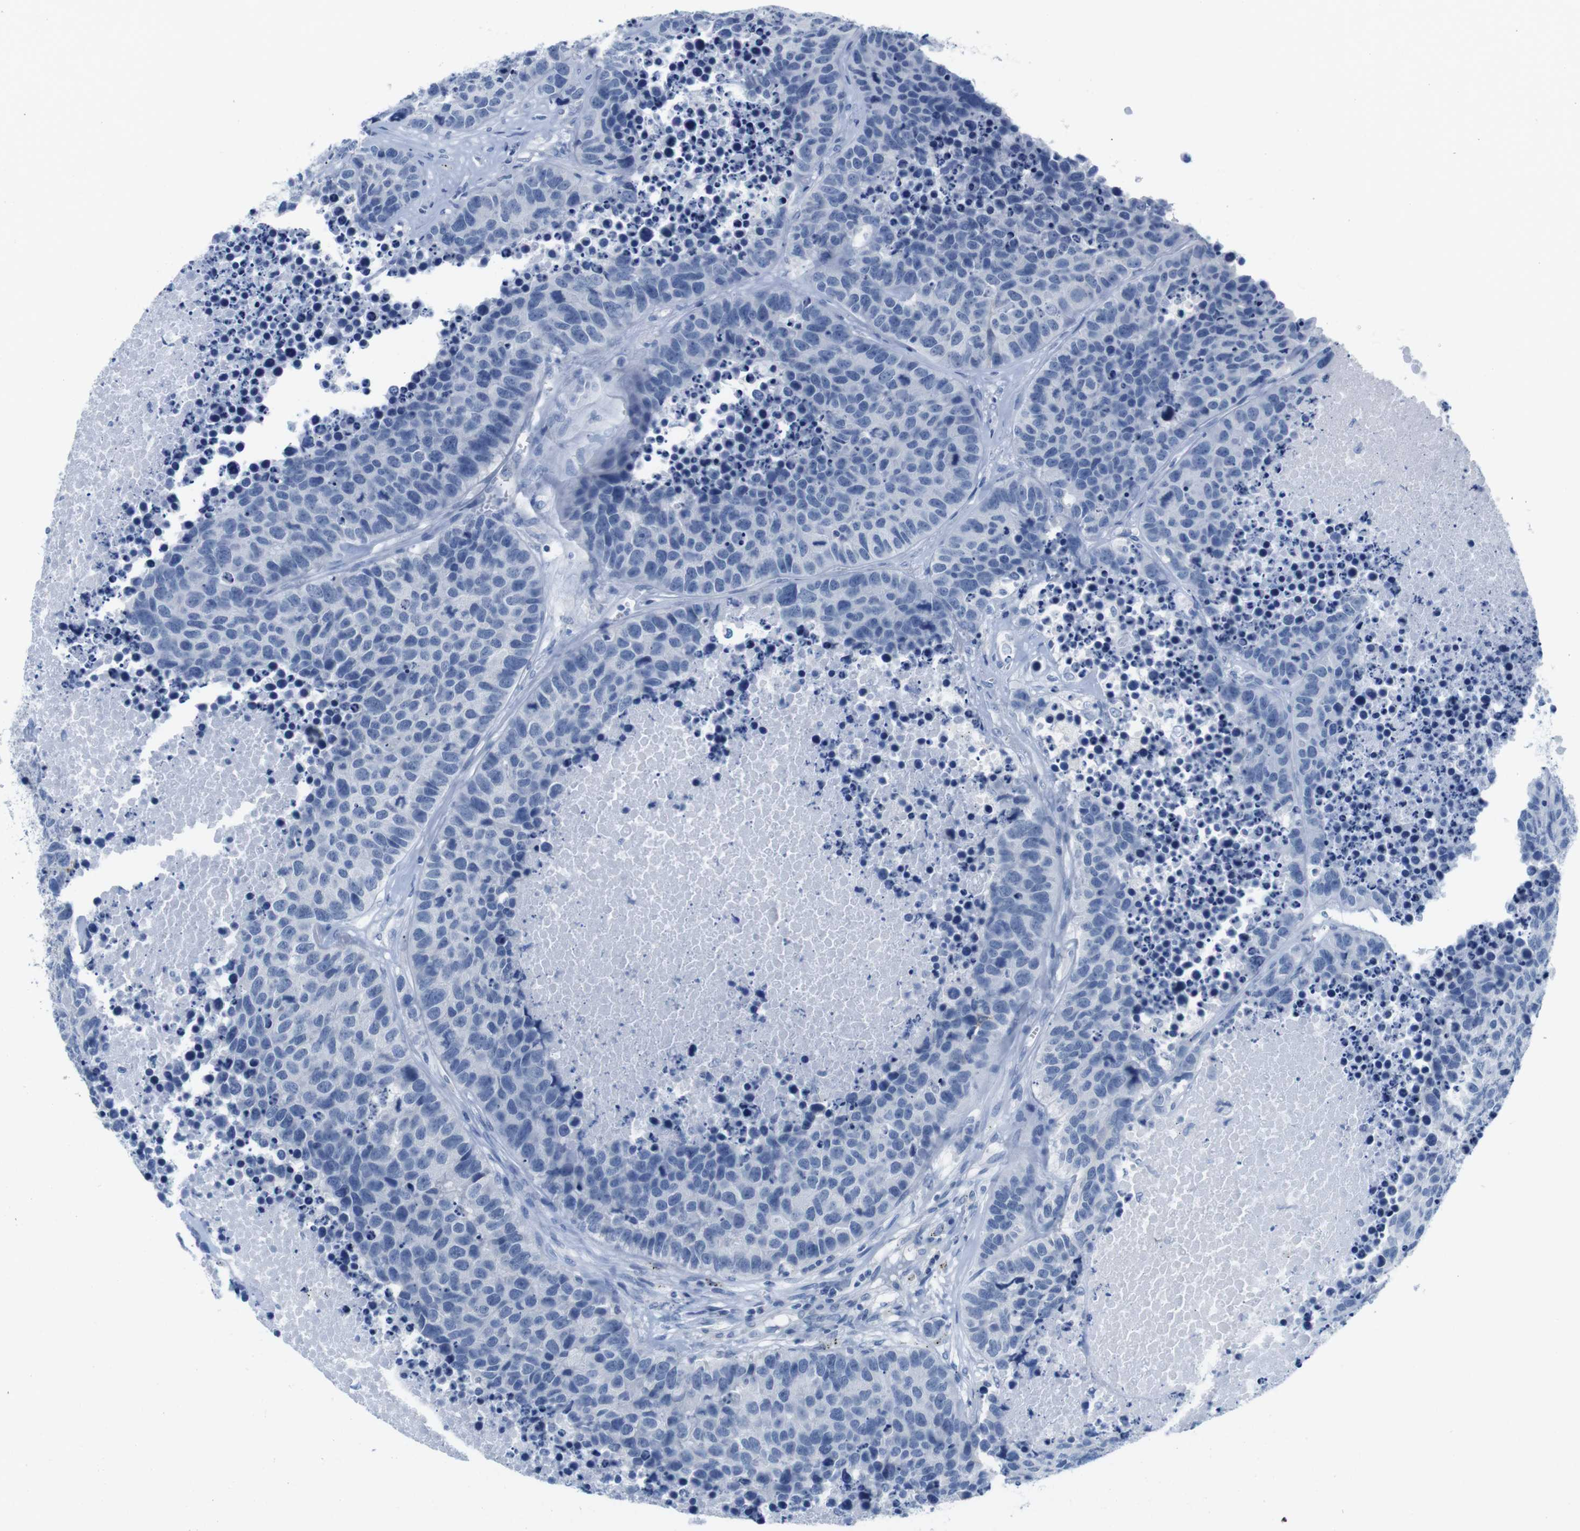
{"staining": {"intensity": "negative", "quantity": "none", "location": "none"}, "tissue": "carcinoid", "cell_type": "Tumor cells", "image_type": "cancer", "snomed": [{"axis": "morphology", "description": "Carcinoid, malignant, NOS"}, {"axis": "topography", "description": "Lung"}], "caption": "This is an IHC photomicrograph of human carcinoid (malignant). There is no positivity in tumor cells.", "gene": "MAP6", "patient": {"sex": "male", "age": 60}}